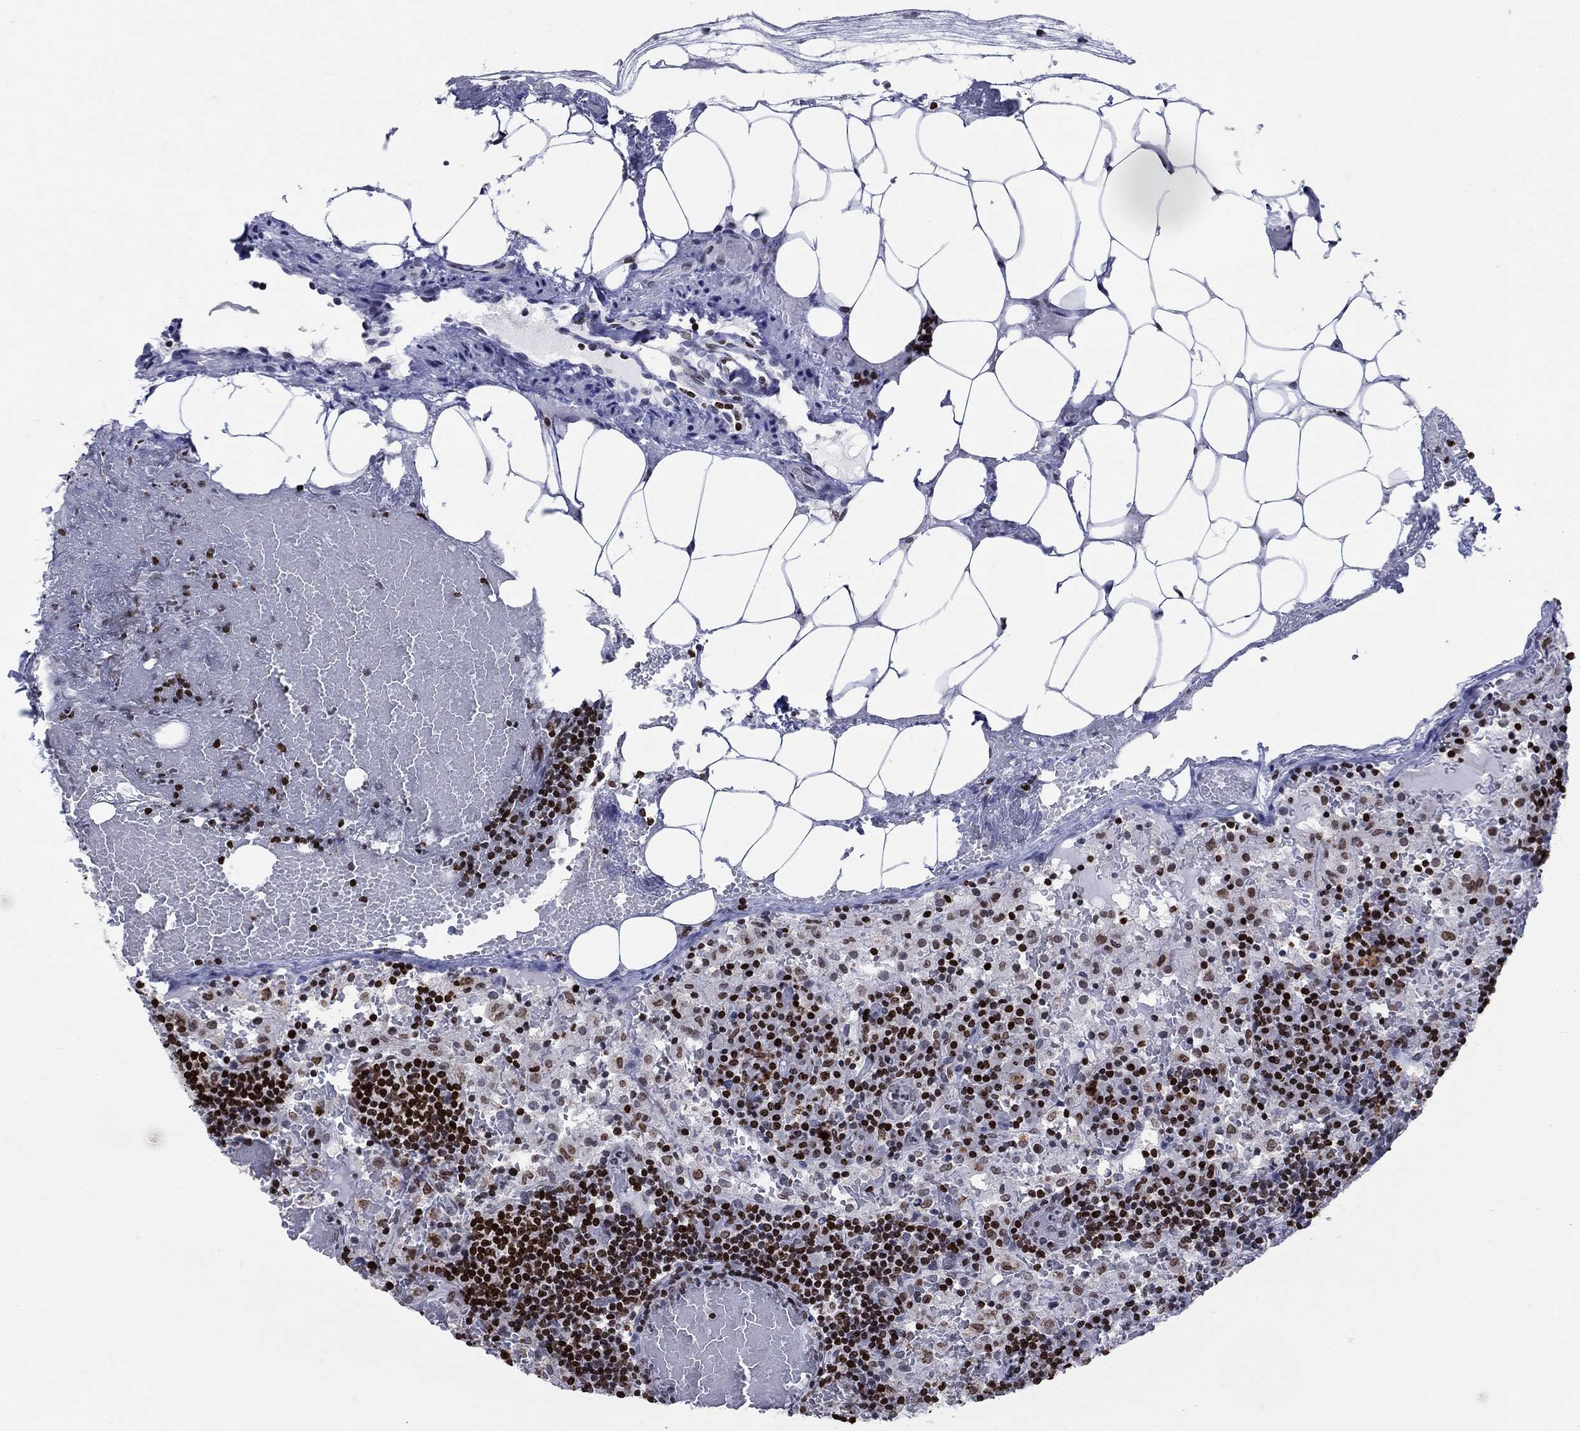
{"staining": {"intensity": "strong", "quantity": "25%-75%", "location": "nuclear"}, "tissue": "lymph node", "cell_type": "Non-germinal center cells", "image_type": "normal", "snomed": [{"axis": "morphology", "description": "Normal tissue, NOS"}, {"axis": "topography", "description": "Lymph node"}], "caption": "A high-resolution image shows immunohistochemistry staining of benign lymph node, which displays strong nuclear staining in about 25%-75% of non-germinal center cells. The staining was performed using DAB (3,3'-diaminobenzidine), with brown indicating positive protein expression. Nuclei are stained blue with hematoxylin.", "gene": "HMGA1", "patient": {"sex": "male", "age": 62}}